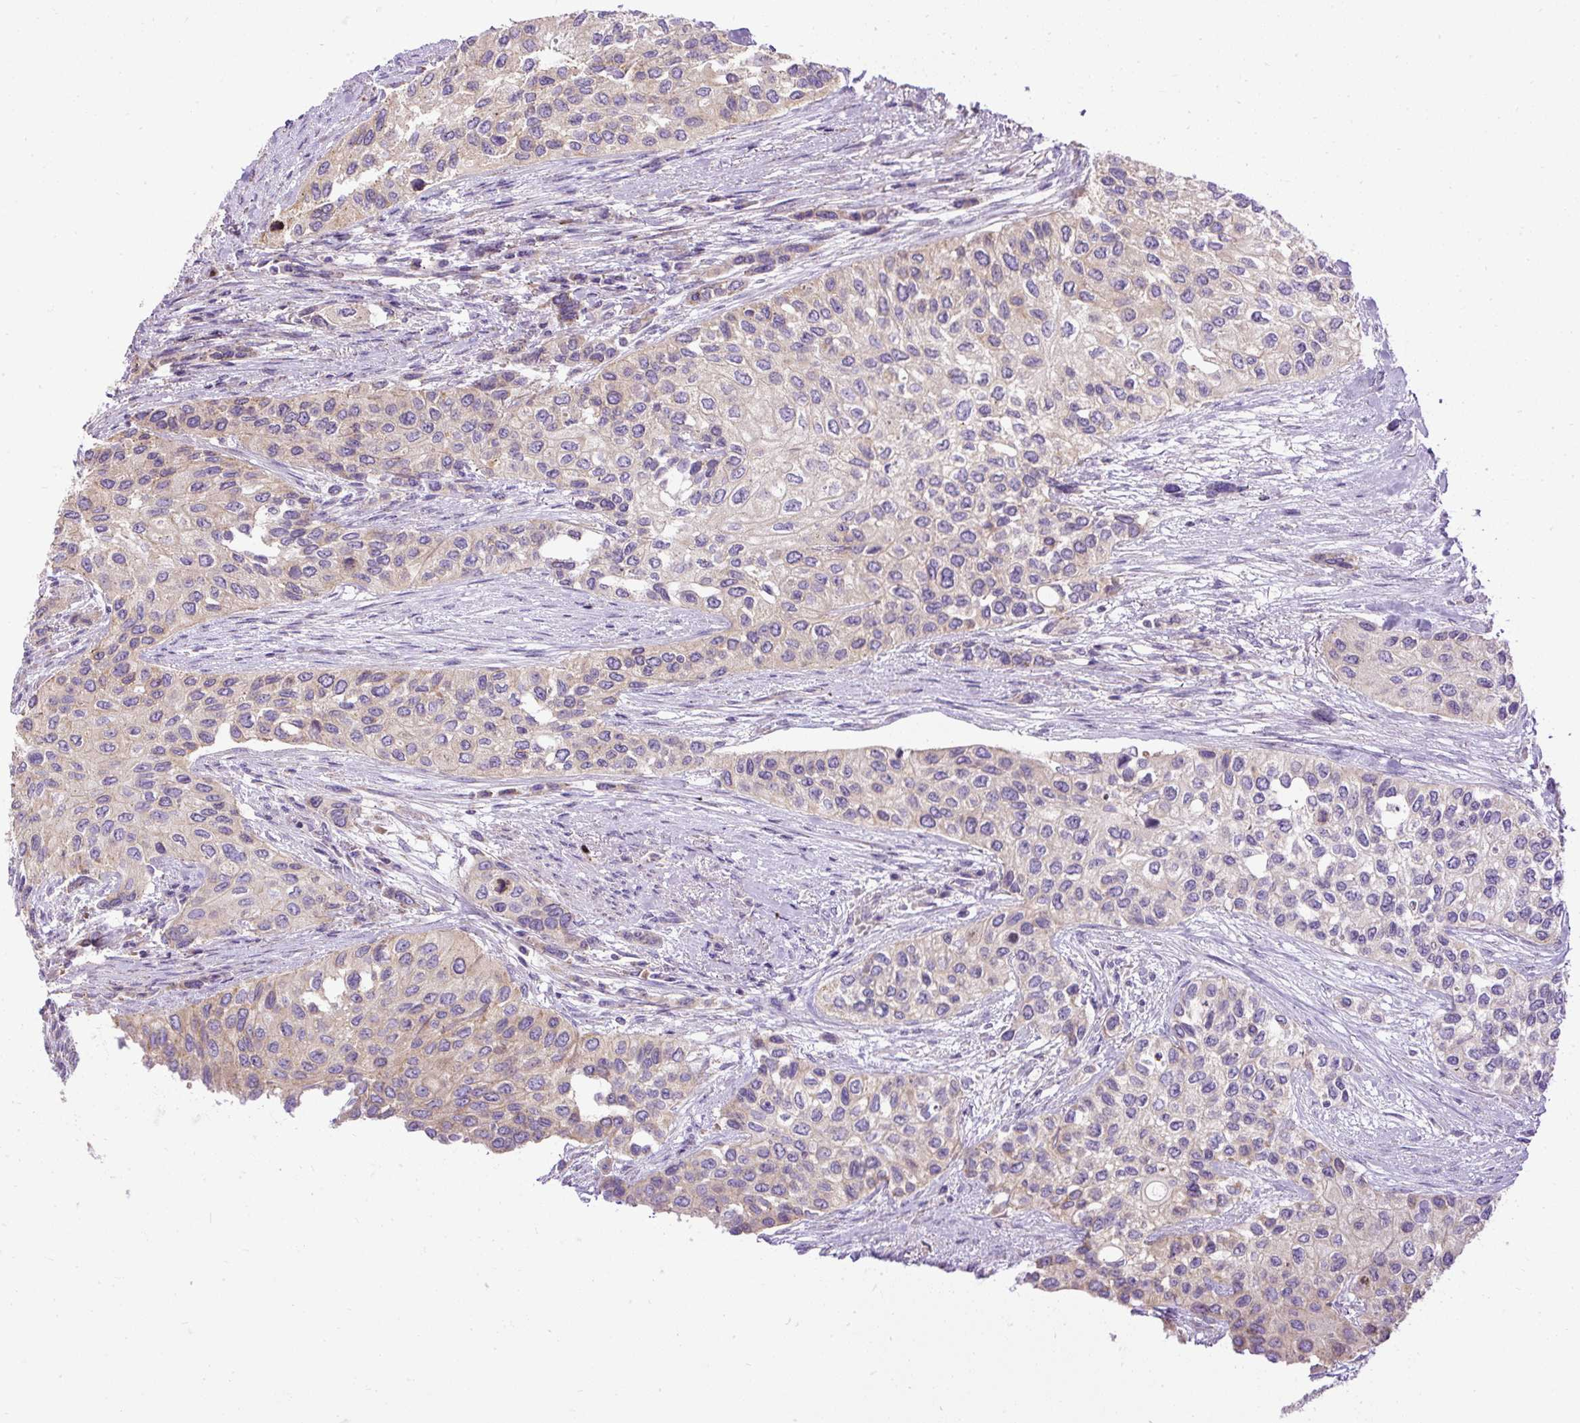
{"staining": {"intensity": "weak", "quantity": "<25%", "location": "cytoplasmic/membranous"}, "tissue": "urothelial cancer", "cell_type": "Tumor cells", "image_type": "cancer", "snomed": [{"axis": "morphology", "description": "Normal tissue, NOS"}, {"axis": "morphology", "description": "Urothelial carcinoma, High grade"}, {"axis": "topography", "description": "Vascular tissue"}, {"axis": "topography", "description": "Urinary bladder"}], "caption": "Micrograph shows no significant protein positivity in tumor cells of urothelial cancer.", "gene": "CFAP47", "patient": {"sex": "female", "age": 56}}